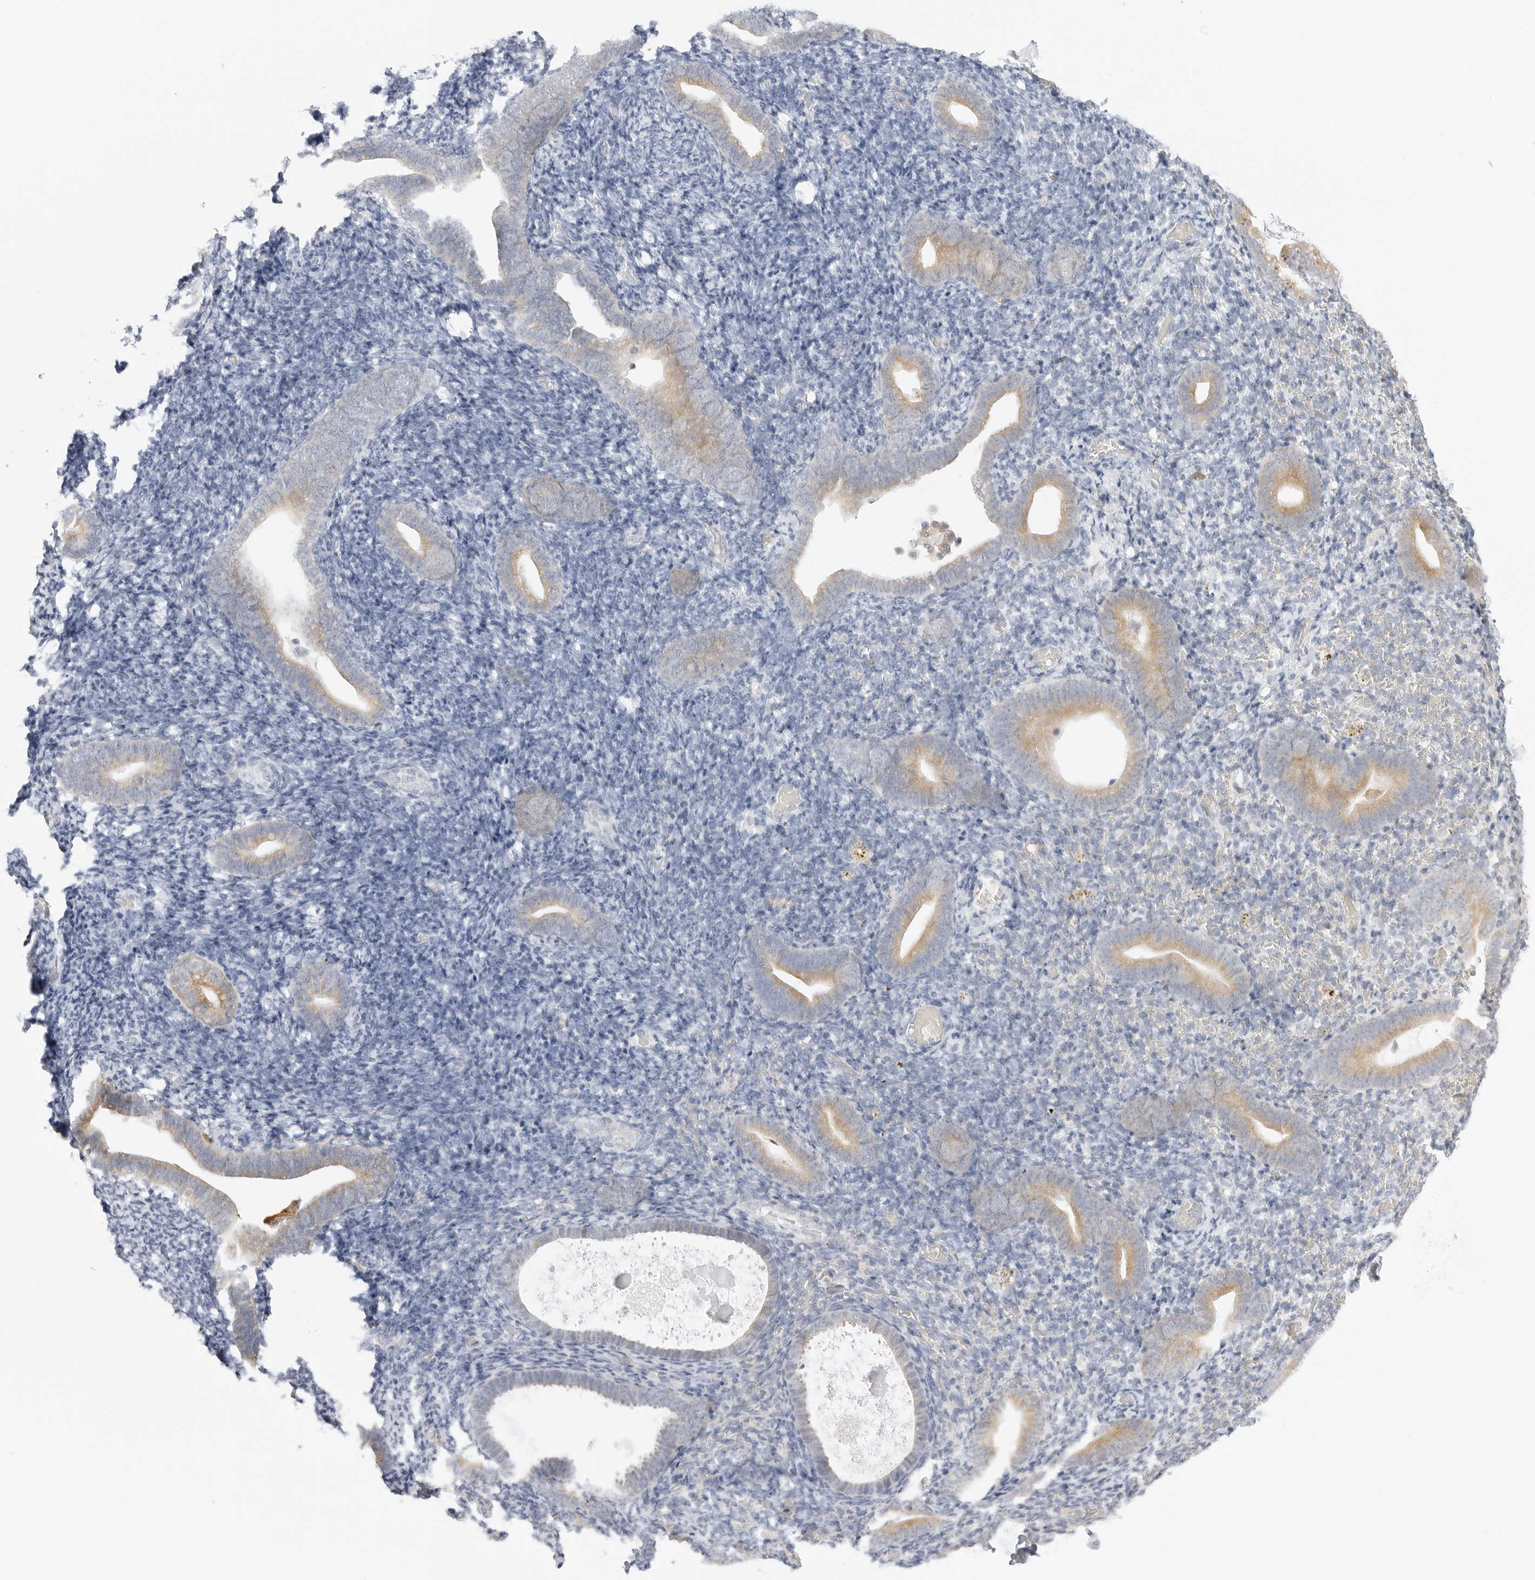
{"staining": {"intensity": "weak", "quantity": "25%-75%", "location": "cytoplasmic/membranous"}, "tissue": "endometrium", "cell_type": "Cells in endometrial stroma", "image_type": "normal", "snomed": [{"axis": "morphology", "description": "Normal tissue, NOS"}, {"axis": "topography", "description": "Endometrium"}], "caption": "An immunohistochemistry micrograph of benign tissue is shown. Protein staining in brown highlights weak cytoplasmic/membranous positivity in endometrium within cells in endometrial stroma. (DAB = brown stain, brightfield microscopy at high magnification).", "gene": "THEM4", "patient": {"sex": "female", "age": 51}}